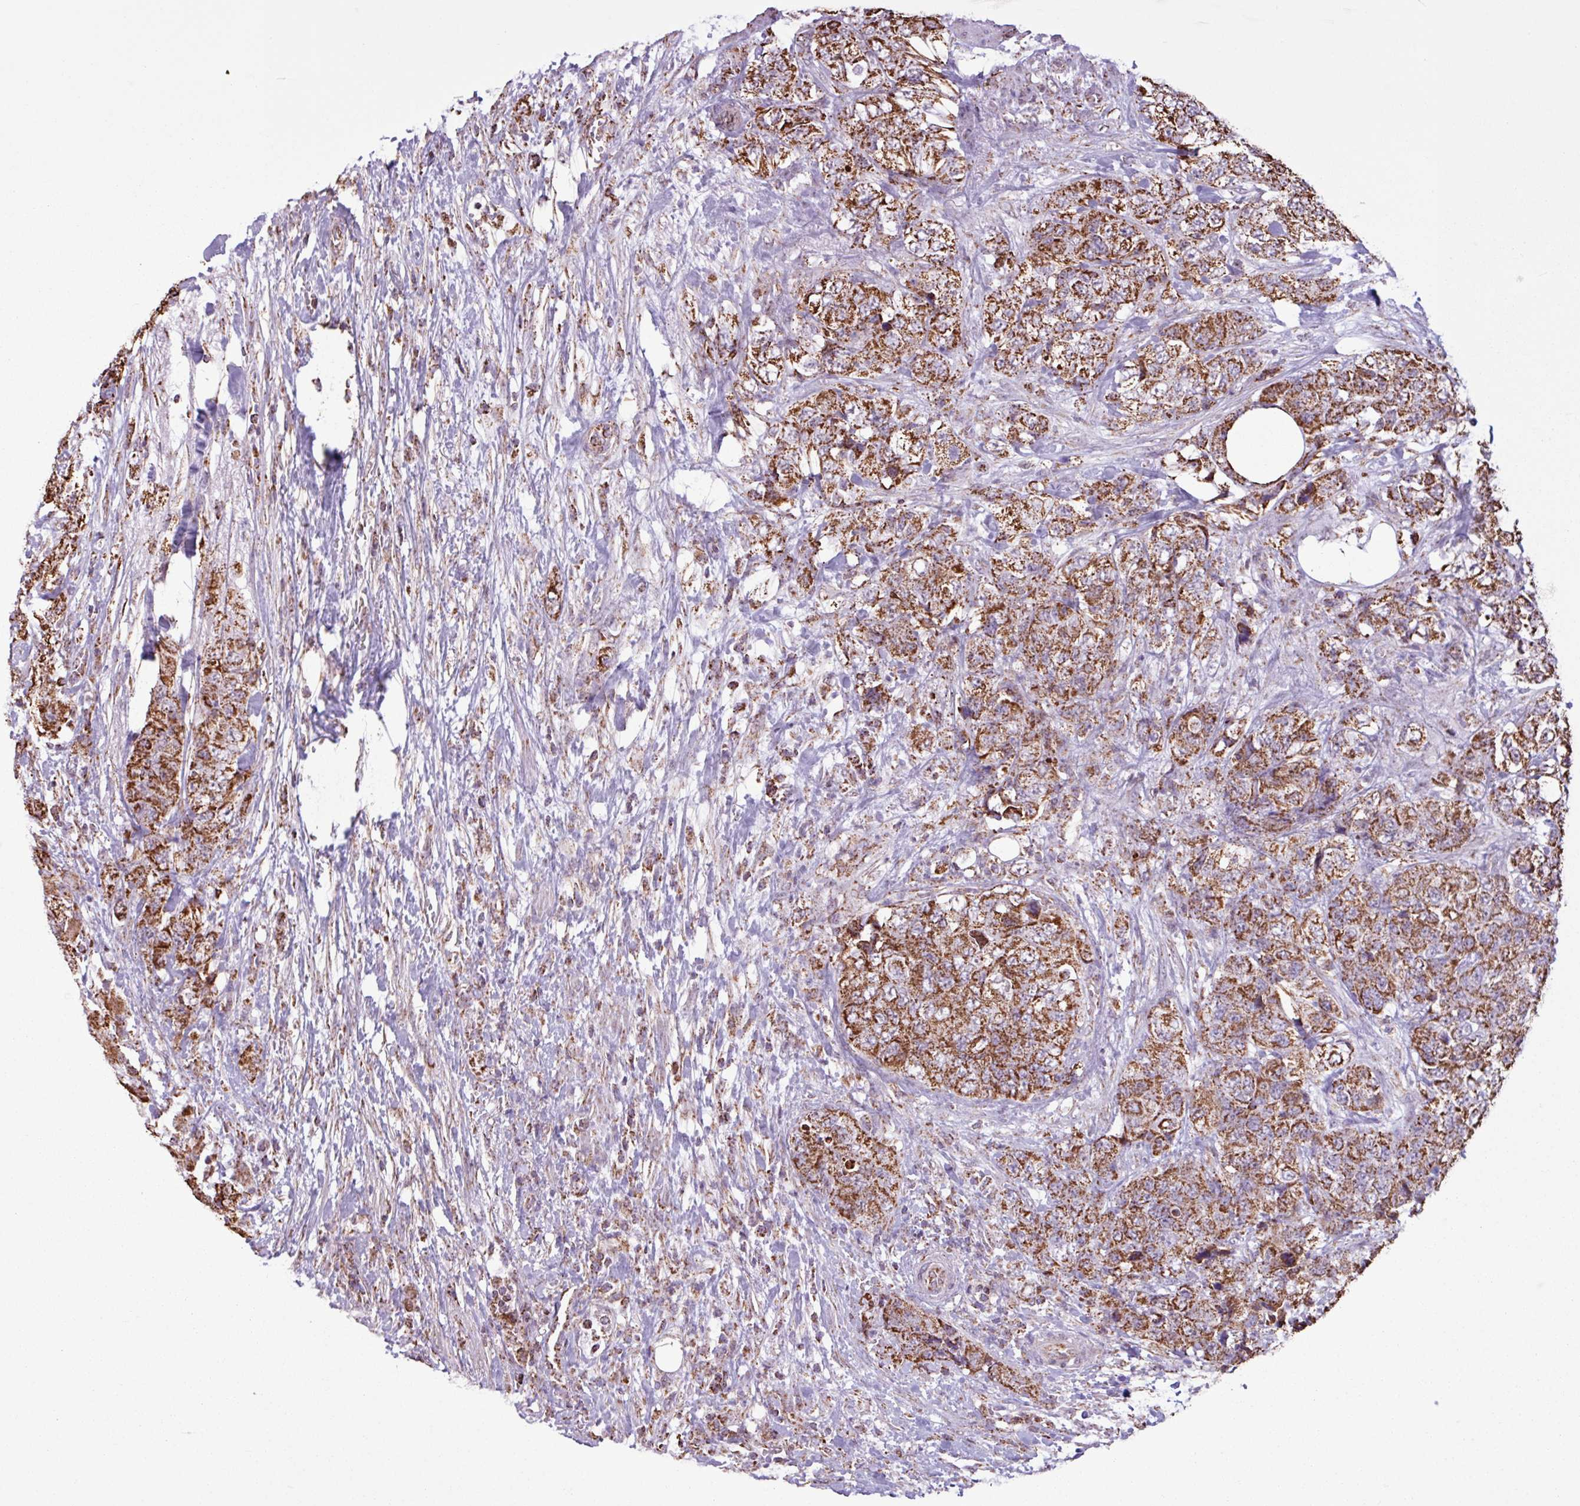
{"staining": {"intensity": "strong", "quantity": ">75%", "location": "cytoplasmic/membranous"}, "tissue": "urothelial cancer", "cell_type": "Tumor cells", "image_type": "cancer", "snomed": [{"axis": "morphology", "description": "Urothelial carcinoma, High grade"}, {"axis": "topography", "description": "Urinary bladder"}], "caption": "Protein staining reveals strong cytoplasmic/membranous positivity in about >75% of tumor cells in urothelial cancer.", "gene": "ALG8", "patient": {"sex": "female", "age": 78}}